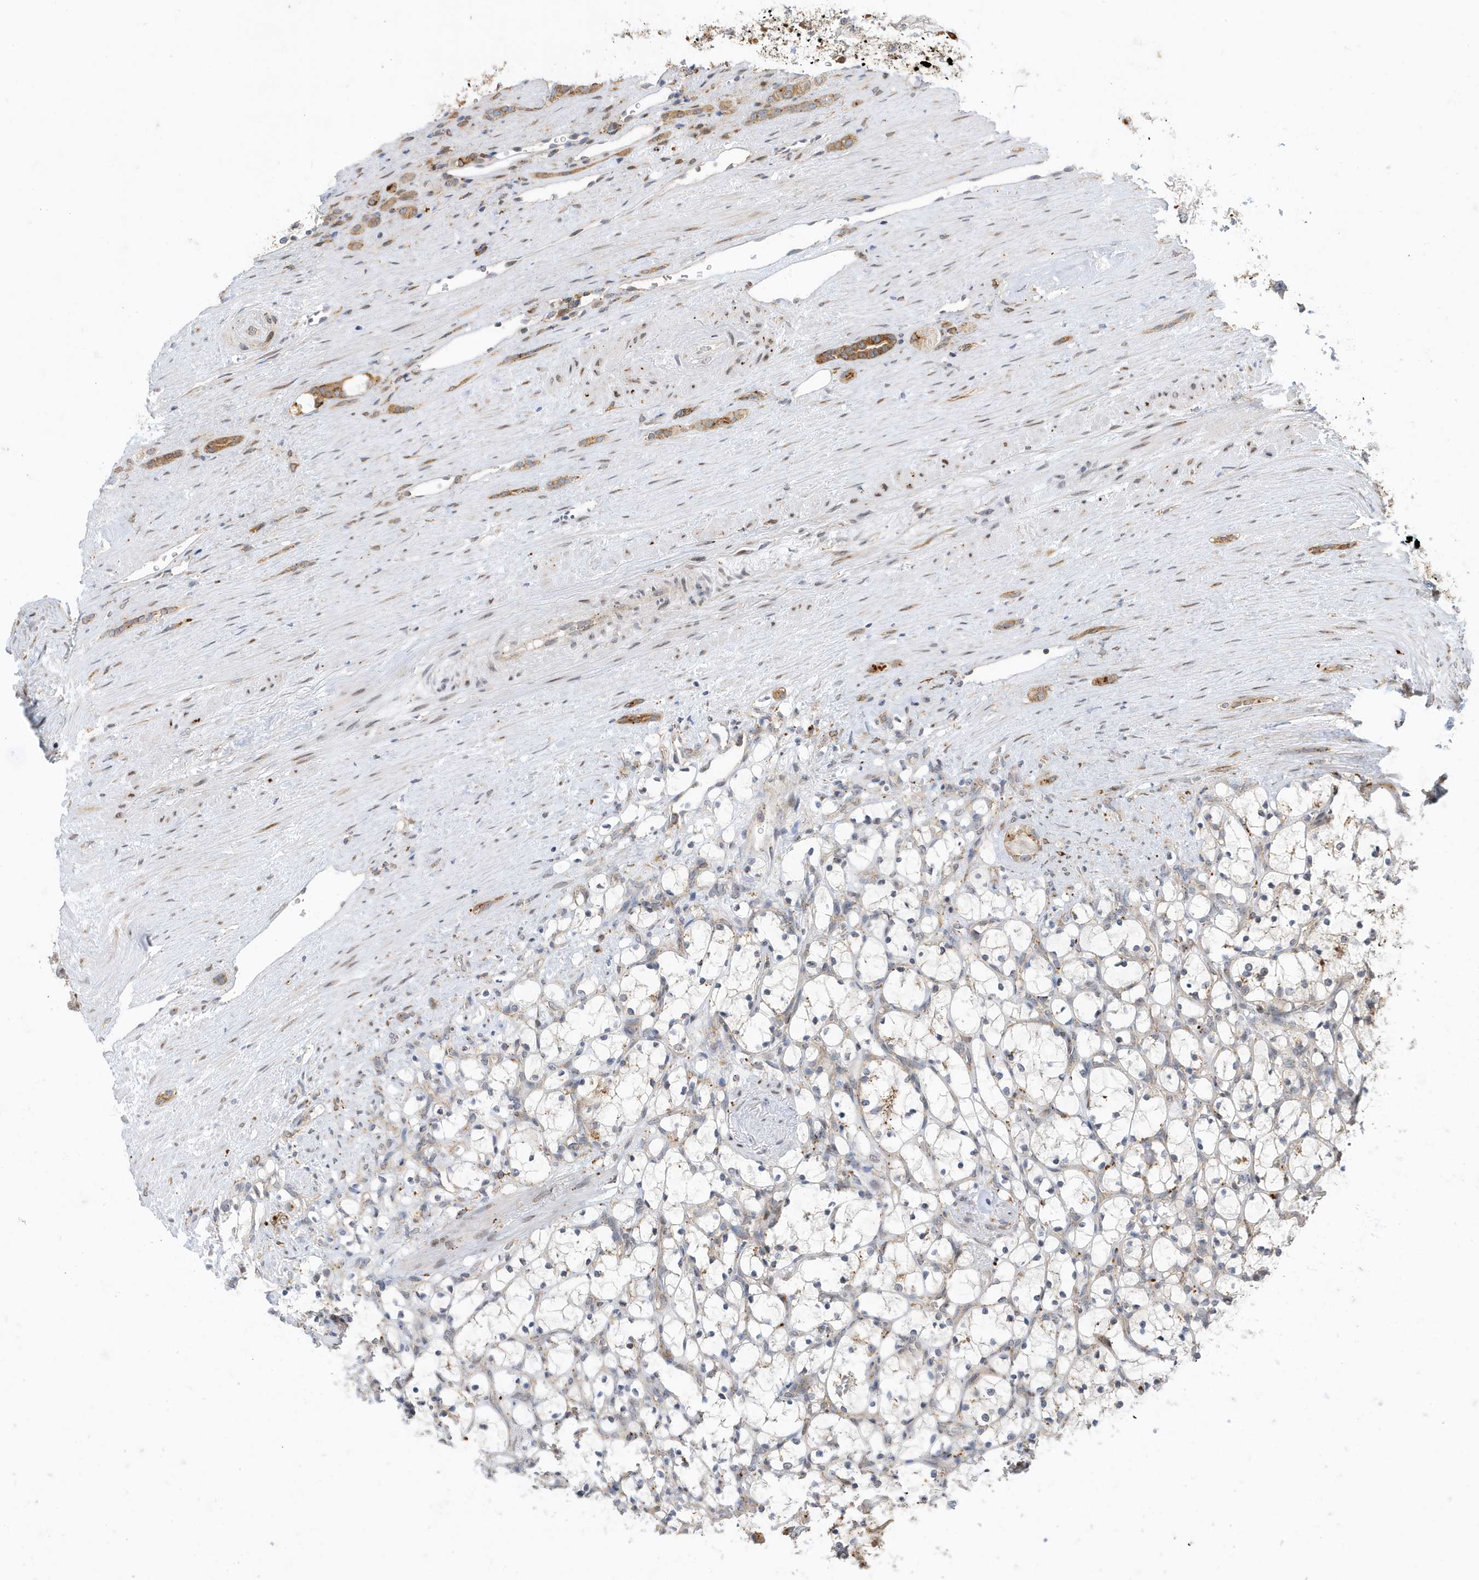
{"staining": {"intensity": "negative", "quantity": "none", "location": "none"}, "tissue": "renal cancer", "cell_type": "Tumor cells", "image_type": "cancer", "snomed": [{"axis": "morphology", "description": "Adenocarcinoma, NOS"}, {"axis": "topography", "description": "Kidney"}], "caption": "Immunohistochemical staining of human renal adenocarcinoma displays no significant expression in tumor cells.", "gene": "ZNF507", "patient": {"sex": "female", "age": 69}}